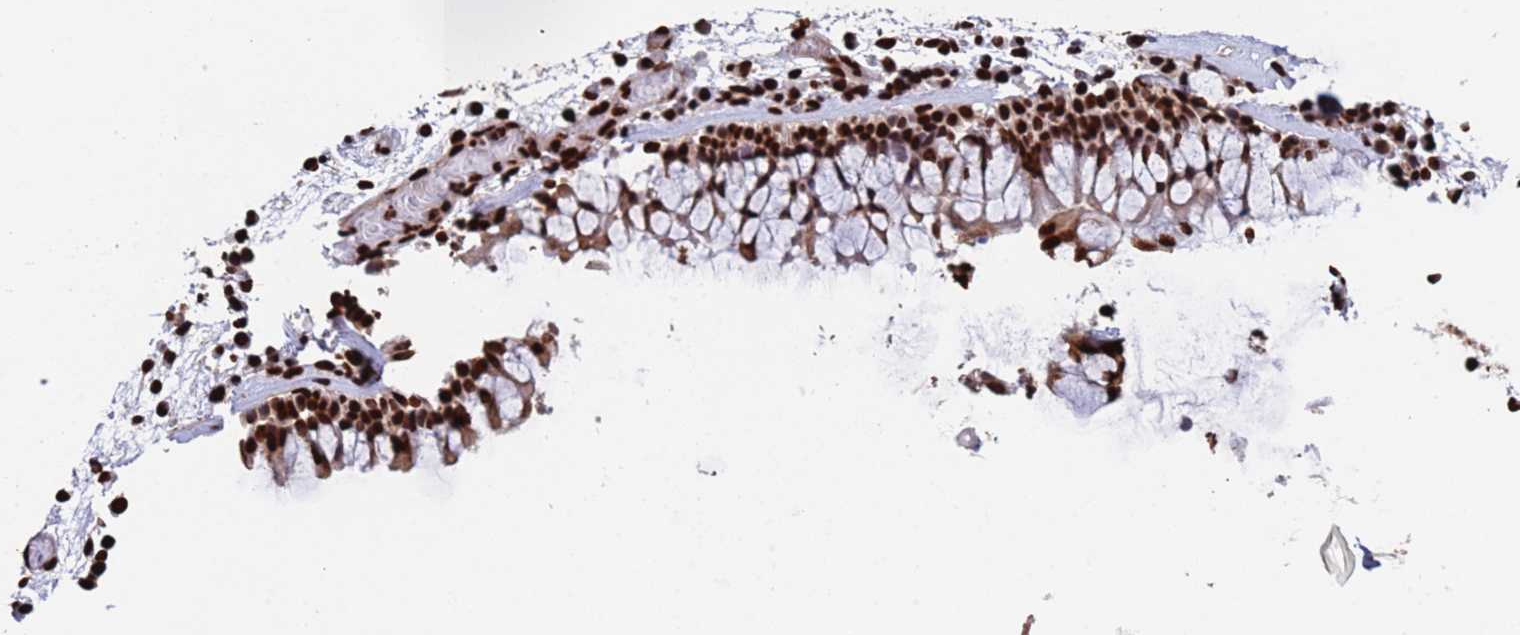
{"staining": {"intensity": "strong", "quantity": ">75%", "location": "nuclear"}, "tissue": "nasopharynx", "cell_type": "Respiratory epithelial cells", "image_type": "normal", "snomed": [{"axis": "morphology", "description": "Normal tissue, NOS"}, {"axis": "morphology", "description": "Inflammation, NOS"}, {"axis": "morphology", "description": "Malignant melanoma, Metastatic site"}, {"axis": "topography", "description": "Nasopharynx"}], "caption": "IHC of unremarkable human nasopharynx demonstrates high levels of strong nuclear positivity in approximately >75% of respiratory epithelial cells.", "gene": "SUMO2", "patient": {"sex": "male", "age": 70}}